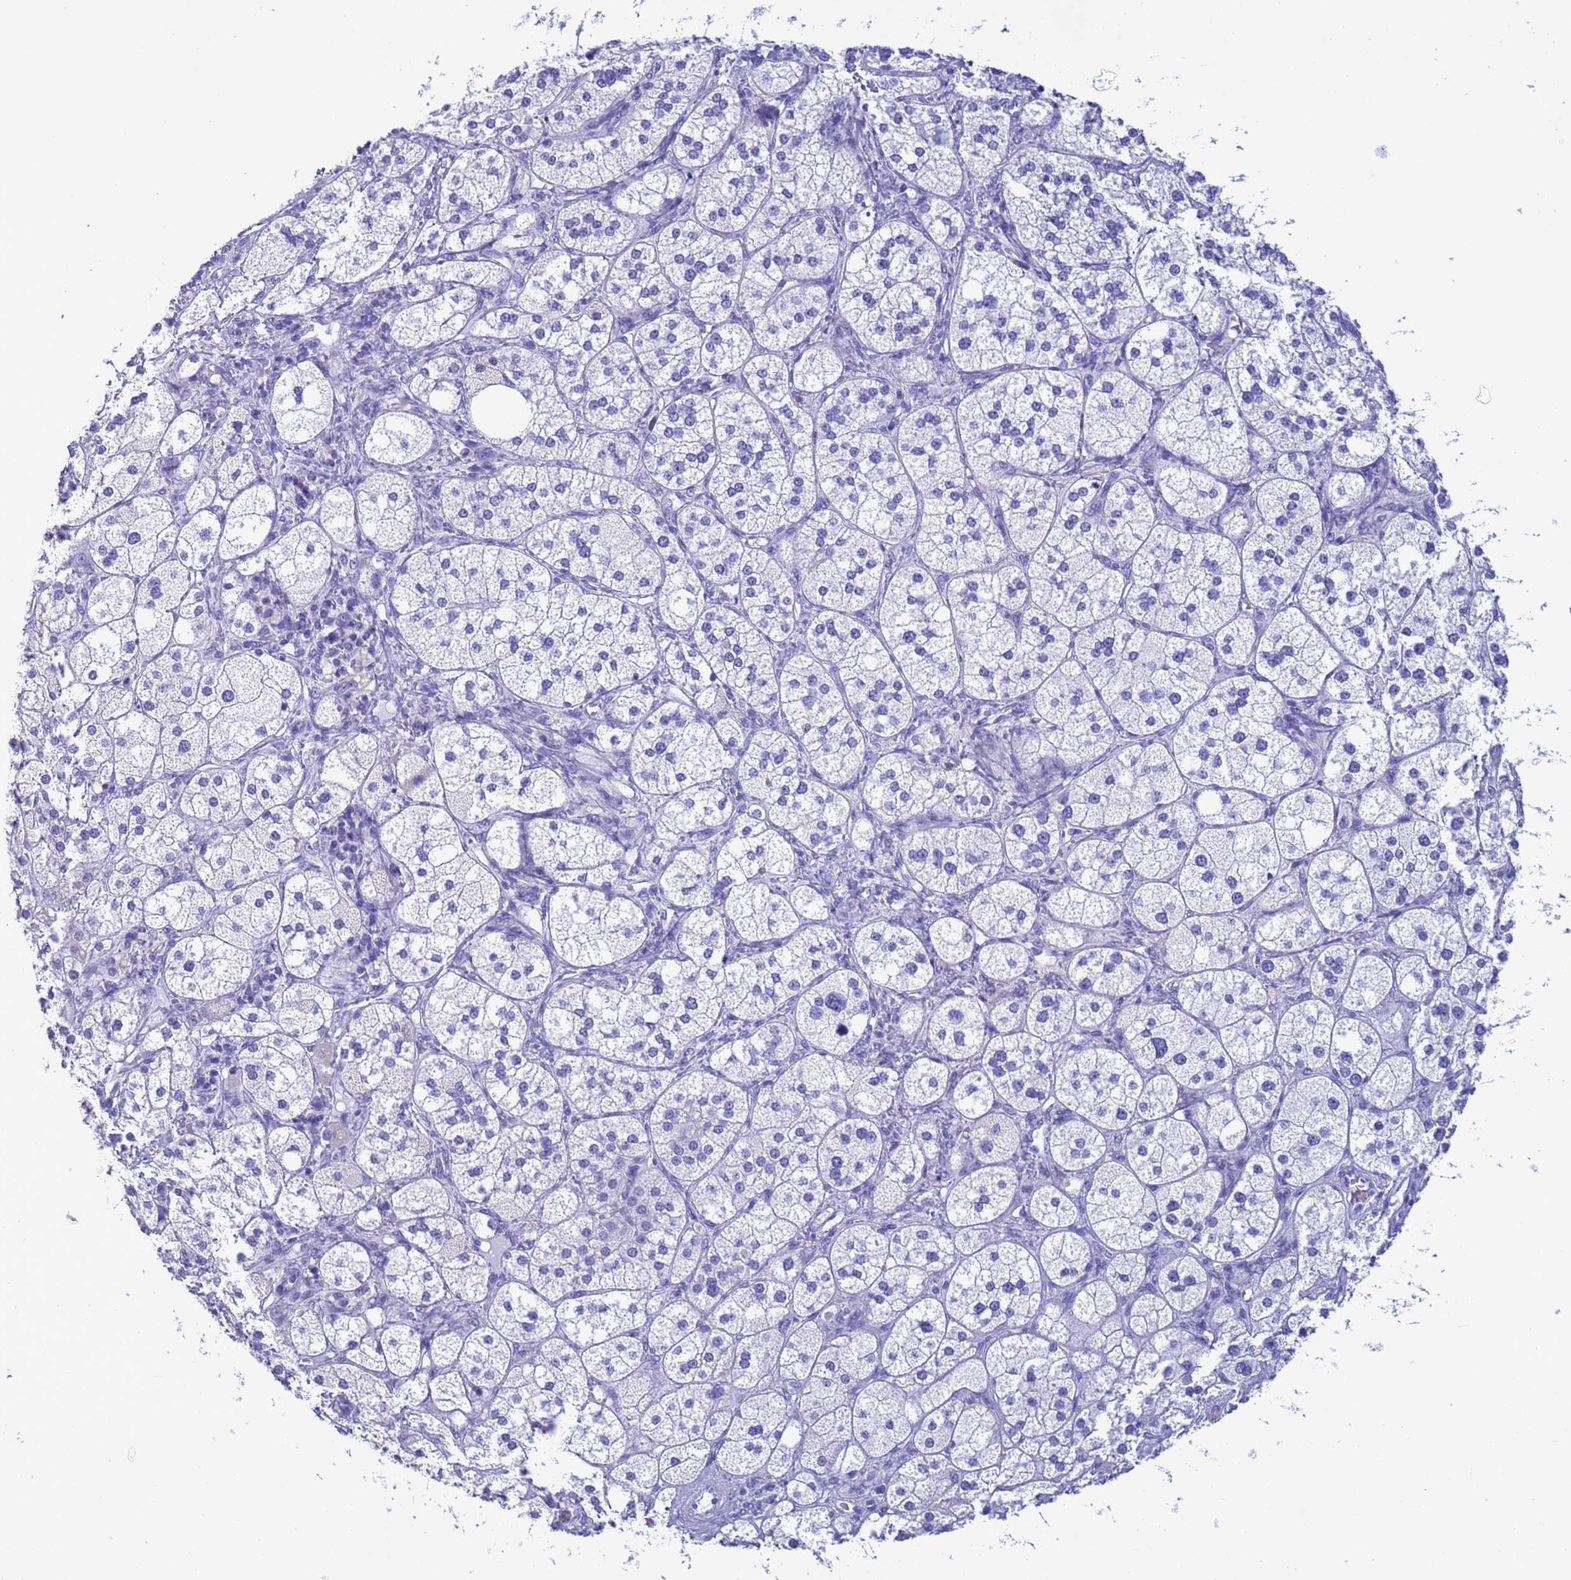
{"staining": {"intensity": "negative", "quantity": "none", "location": "none"}, "tissue": "adrenal gland", "cell_type": "Glandular cells", "image_type": "normal", "snomed": [{"axis": "morphology", "description": "Normal tissue, NOS"}, {"axis": "topography", "description": "Adrenal gland"}], "caption": "Glandular cells are negative for brown protein staining in normal adrenal gland. (DAB (3,3'-diaminobenzidine) IHC visualized using brightfield microscopy, high magnification).", "gene": "AKR1C2", "patient": {"sex": "male", "age": 61}}